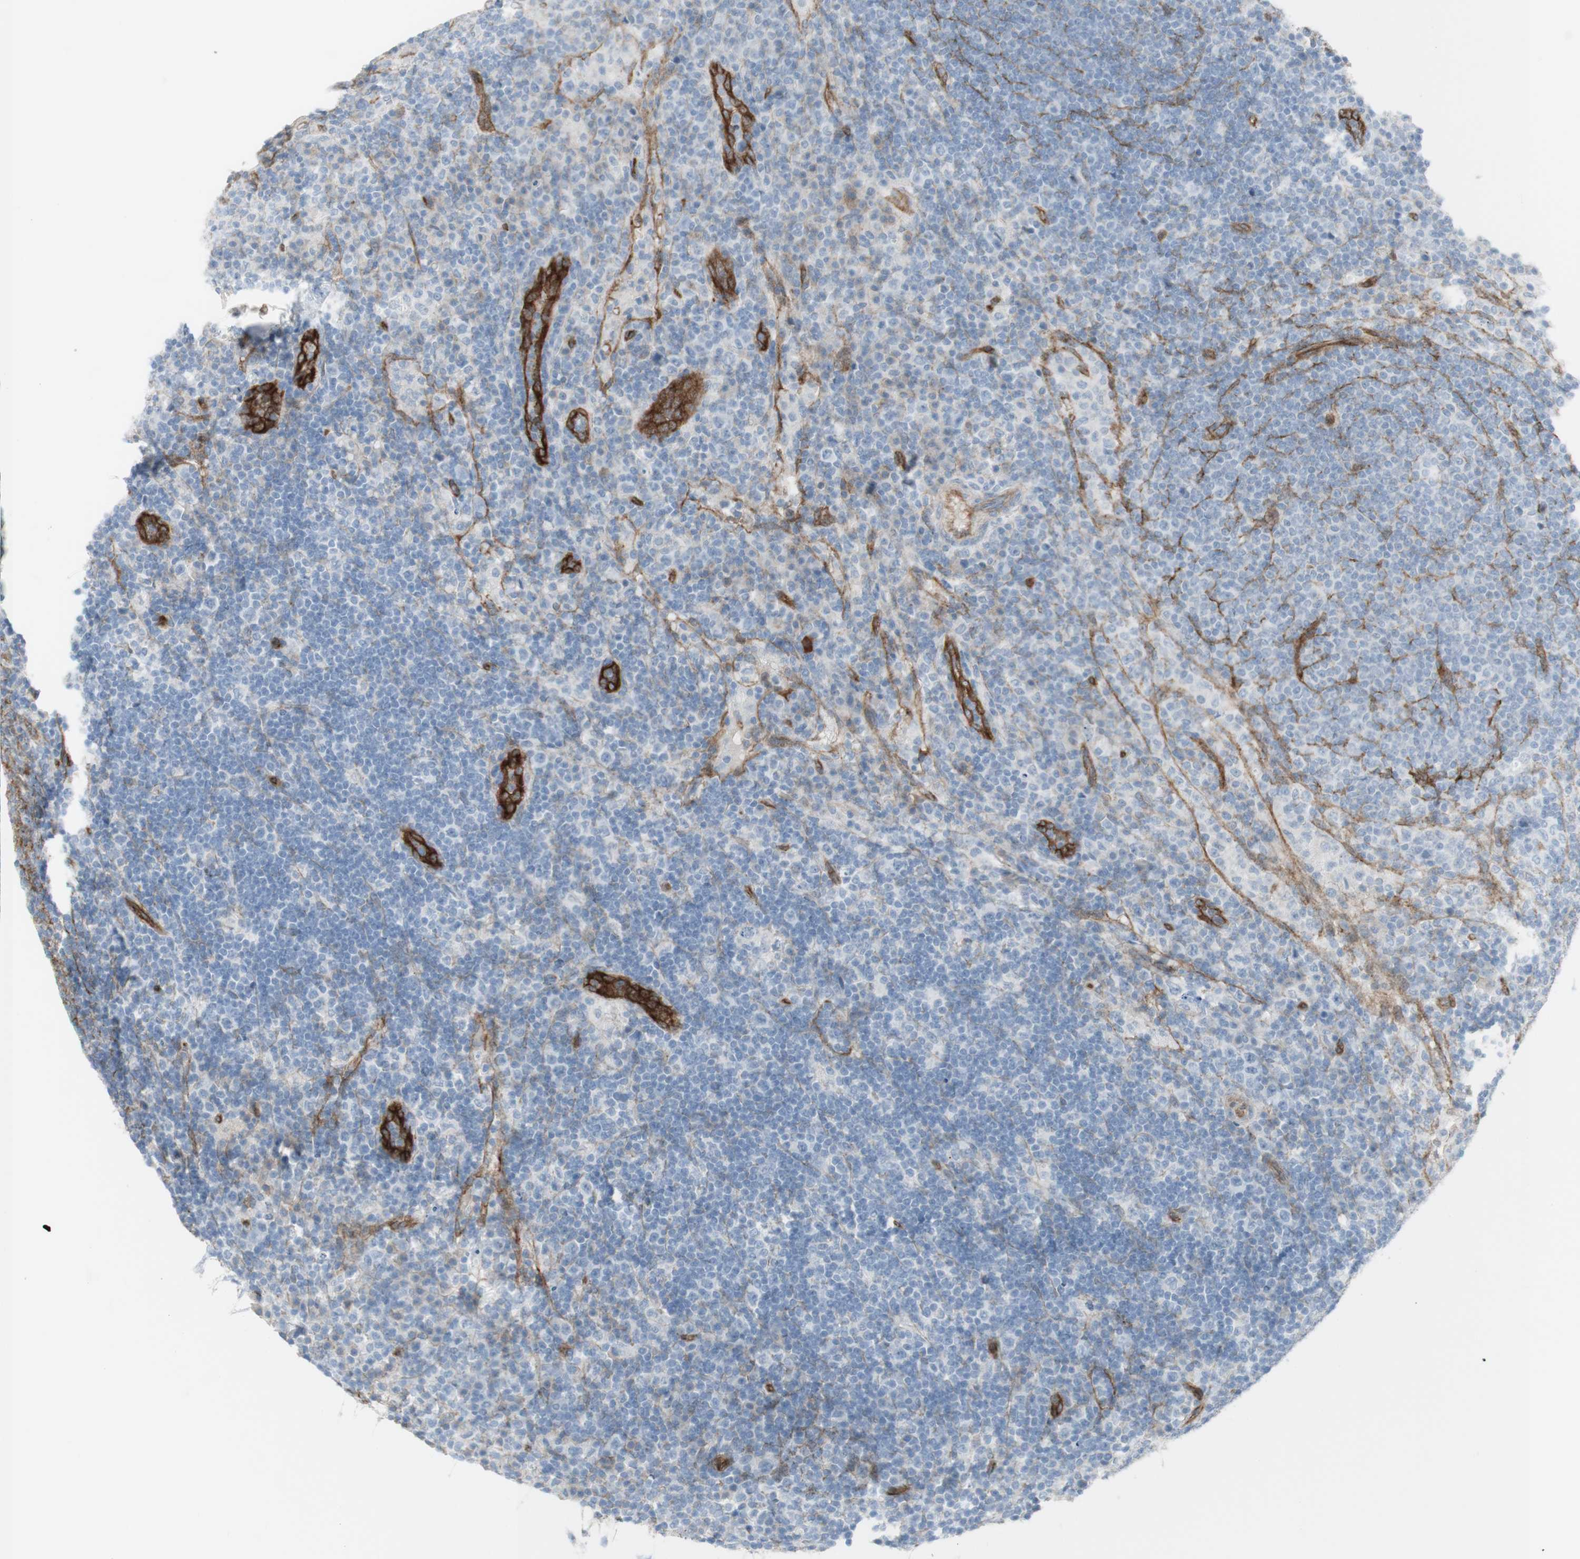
{"staining": {"intensity": "weak", "quantity": "<25%", "location": "cytoplasmic/membranous"}, "tissue": "lymph node", "cell_type": "Germinal center cells", "image_type": "normal", "snomed": [{"axis": "morphology", "description": "Normal tissue, NOS"}, {"axis": "topography", "description": "Lymph node"}], "caption": "Immunohistochemistry (IHC) micrograph of normal lymph node stained for a protein (brown), which displays no staining in germinal center cells.", "gene": "MYO6", "patient": {"sex": "female", "age": 53}}